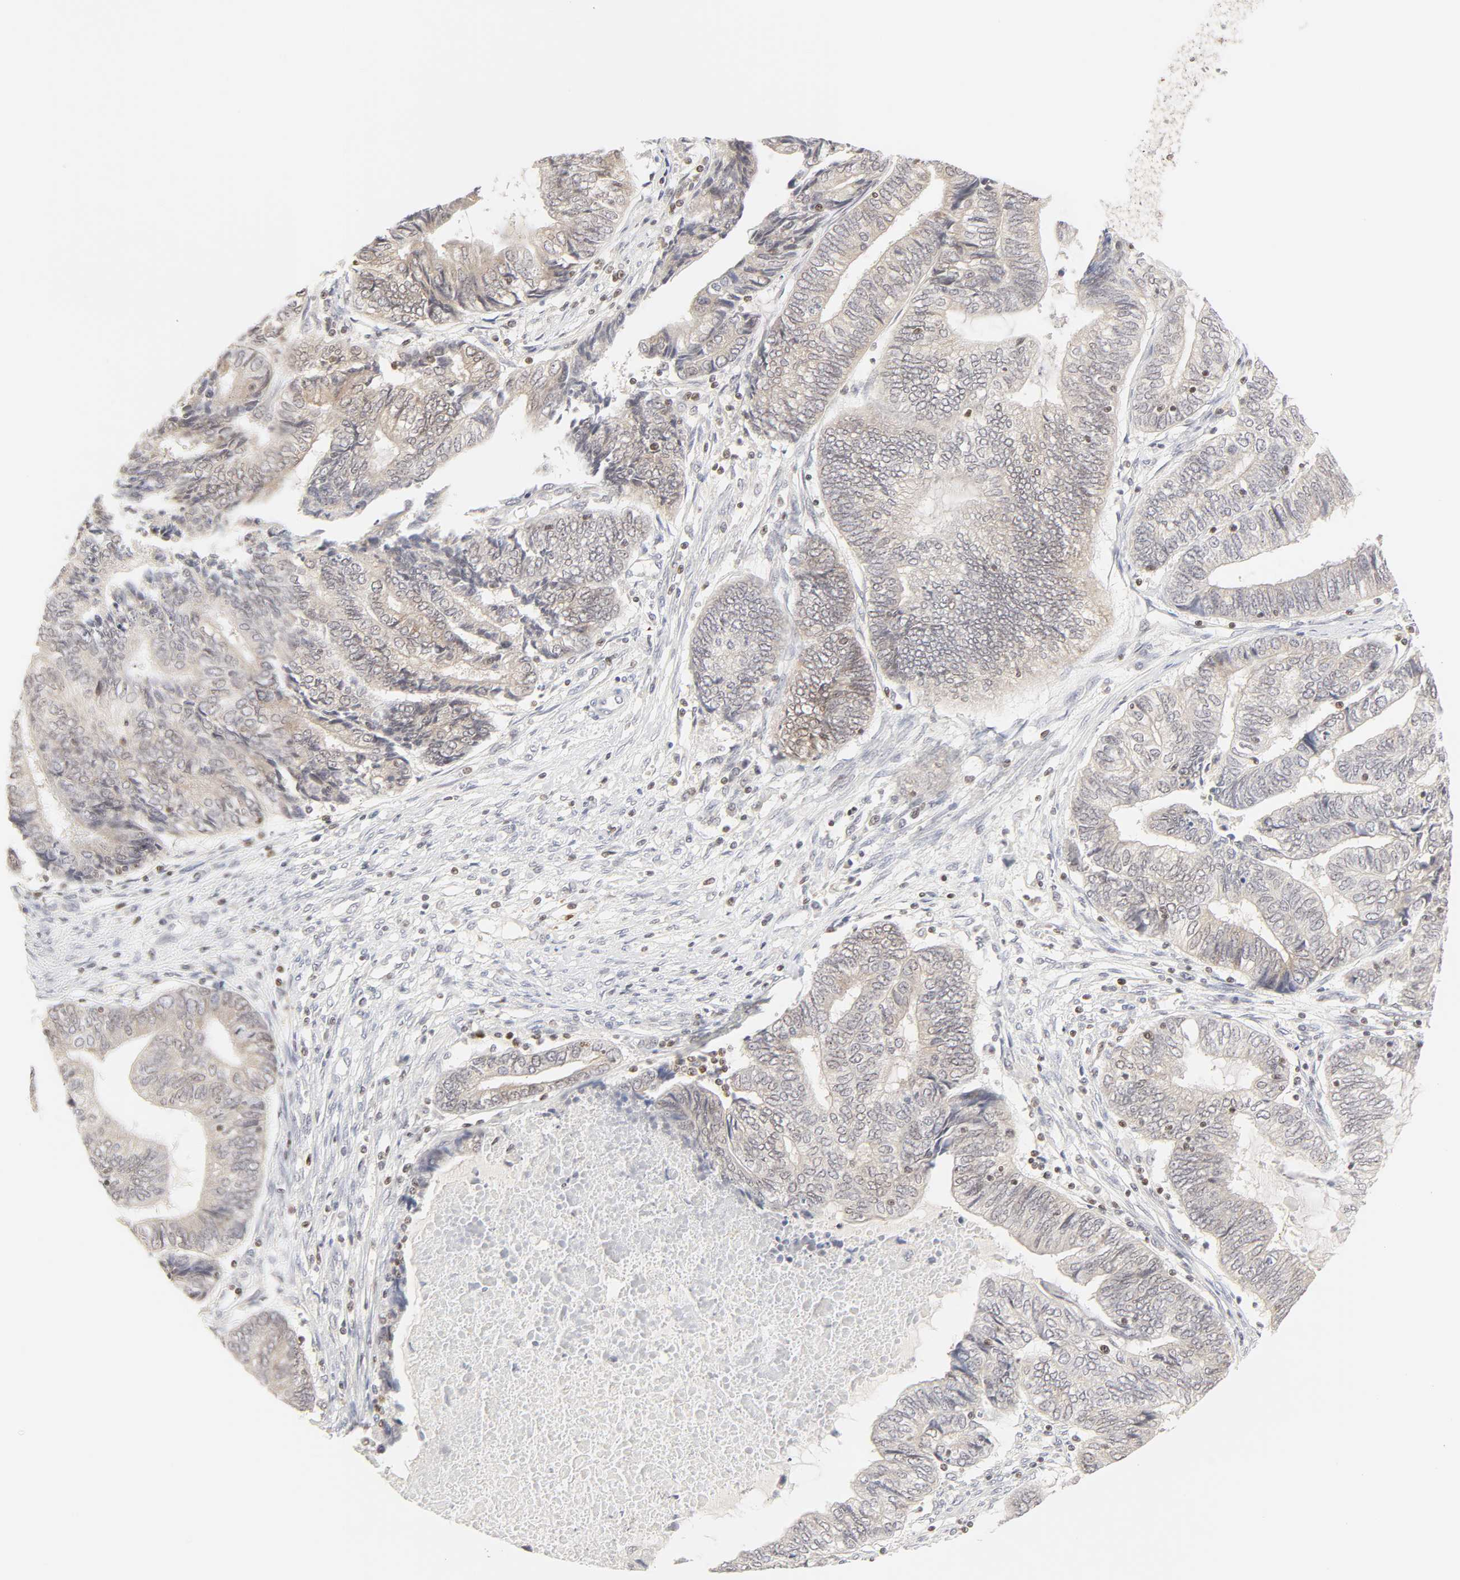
{"staining": {"intensity": "weak", "quantity": "25%-75%", "location": "cytoplasmic/membranous"}, "tissue": "endometrial cancer", "cell_type": "Tumor cells", "image_type": "cancer", "snomed": [{"axis": "morphology", "description": "Adenocarcinoma, NOS"}, {"axis": "topography", "description": "Uterus"}, {"axis": "topography", "description": "Endometrium"}], "caption": "A low amount of weak cytoplasmic/membranous expression is appreciated in about 25%-75% of tumor cells in endometrial cancer (adenocarcinoma) tissue.", "gene": "KIF2A", "patient": {"sex": "female", "age": 70}}